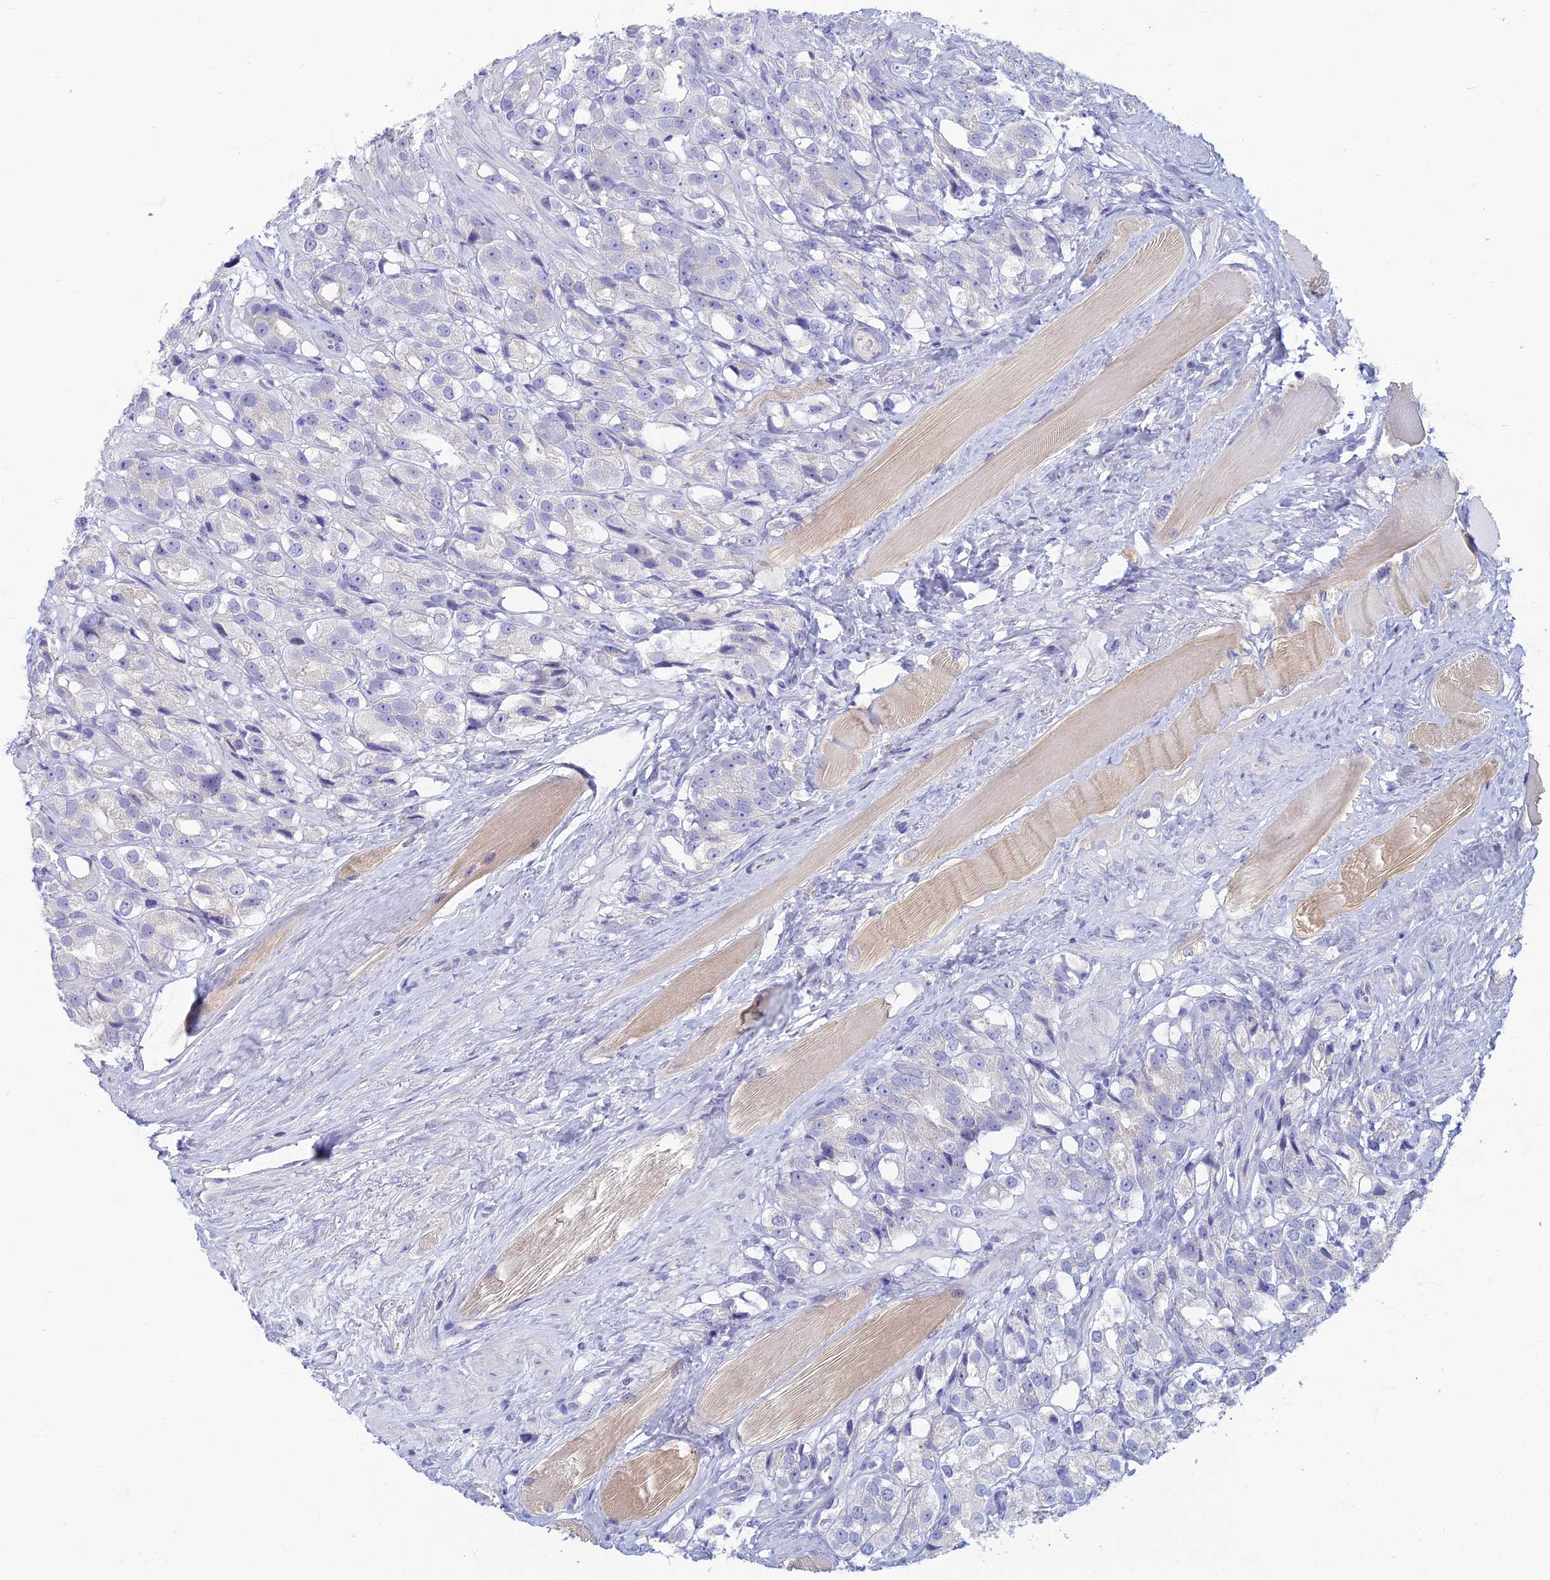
{"staining": {"intensity": "negative", "quantity": "none", "location": "none"}, "tissue": "prostate cancer", "cell_type": "Tumor cells", "image_type": "cancer", "snomed": [{"axis": "morphology", "description": "Adenocarcinoma, NOS"}, {"axis": "topography", "description": "Prostate"}], "caption": "This image is of adenocarcinoma (prostate) stained with IHC to label a protein in brown with the nuclei are counter-stained blue. There is no positivity in tumor cells.", "gene": "SLC25A41", "patient": {"sex": "male", "age": 79}}